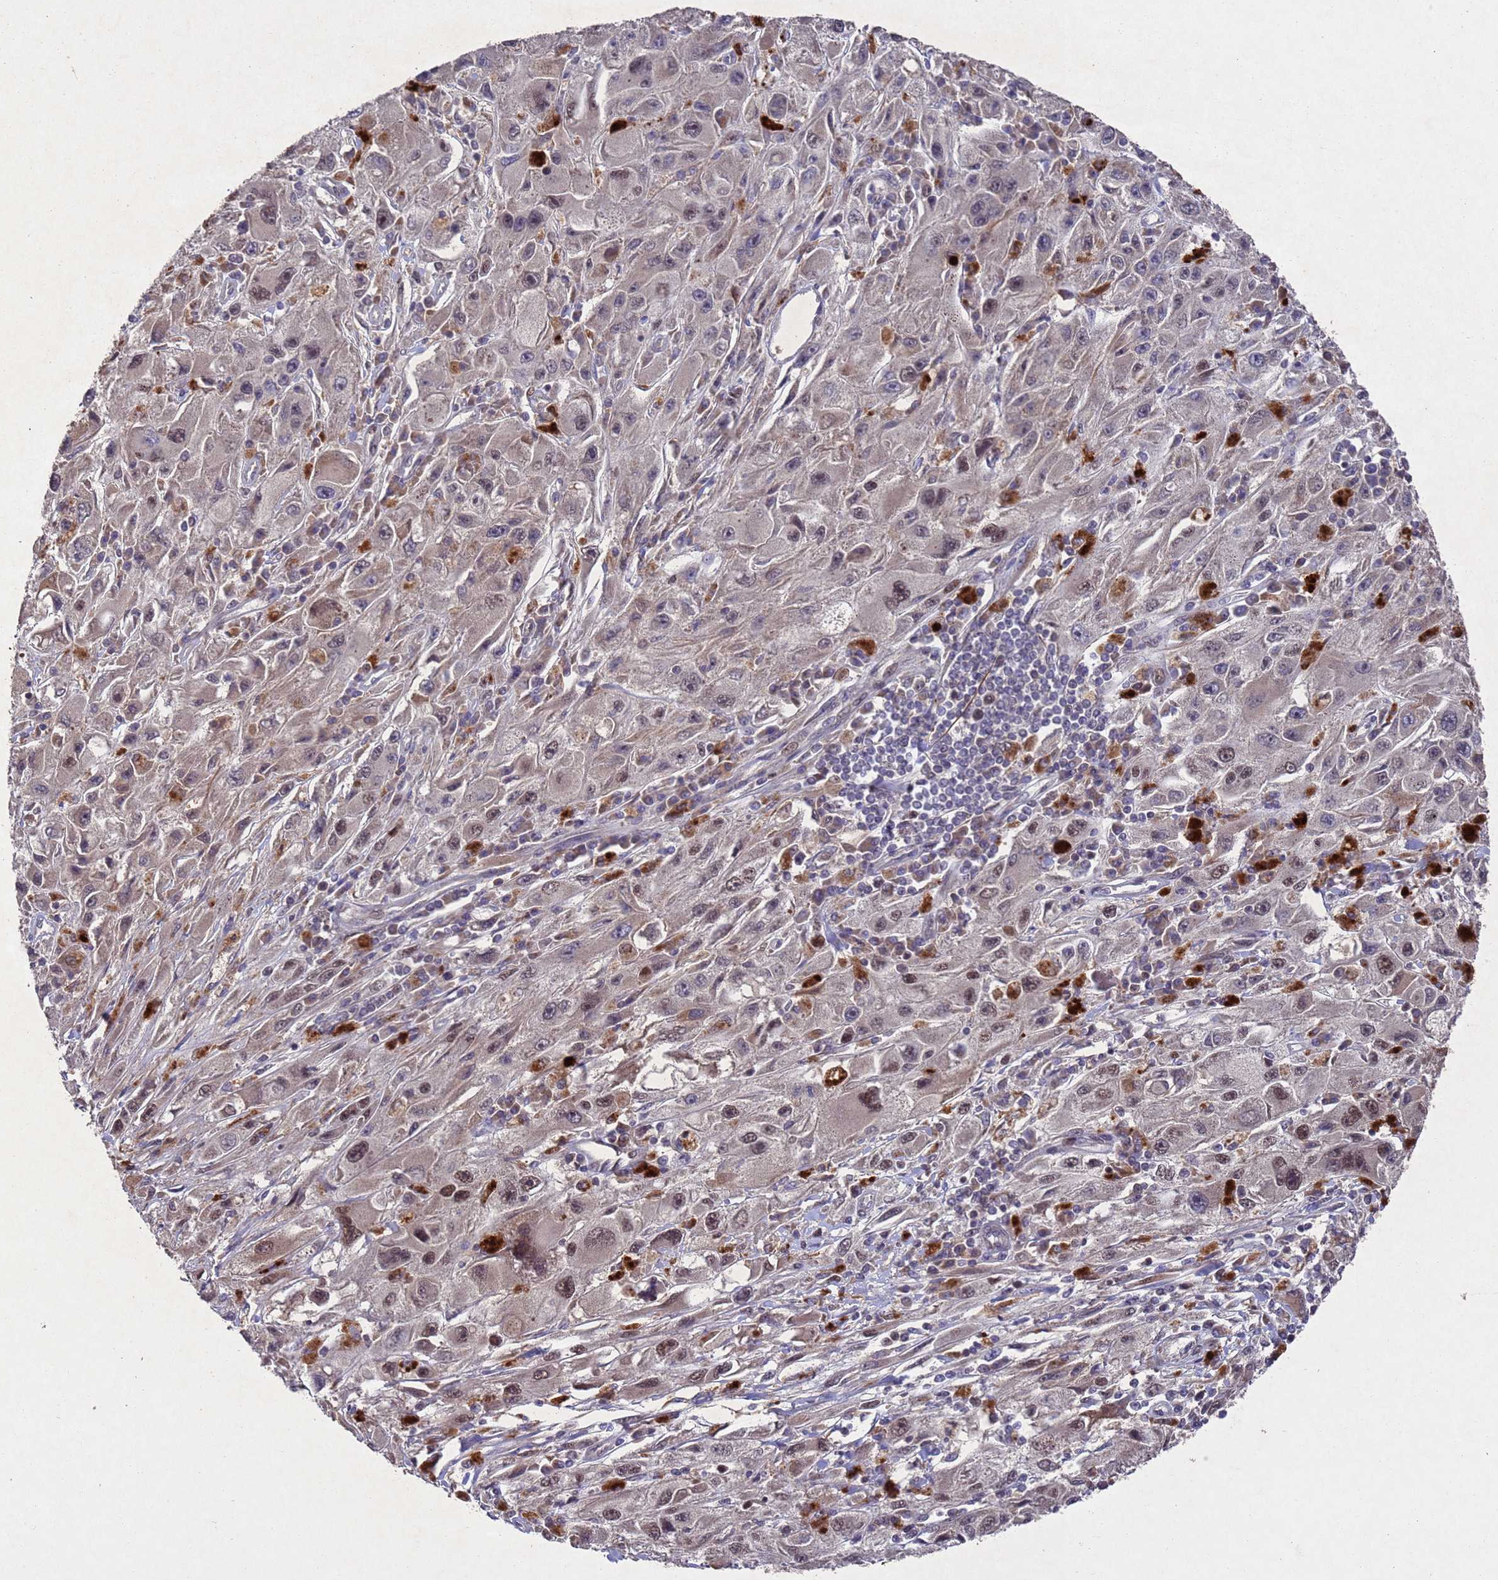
{"staining": {"intensity": "moderate", "quantity": "<25%", "location": "nuclear"}, "tissue": "melanoma", "cell_type": "Tumor cells", "image_type": "cancer", "snomed": [{"axis": "morphology", "description": "Malignant melanoma, Metastatic site"}, {"axis": "topography", "description": "Skin"}], "caption": "This is an image of immunohistochemistry staining of melanoma, which shows moderate positivity in the nuclear of tumor cells.", "gene": "TBK1", "patient": {"sex": "male", "age": 53}}